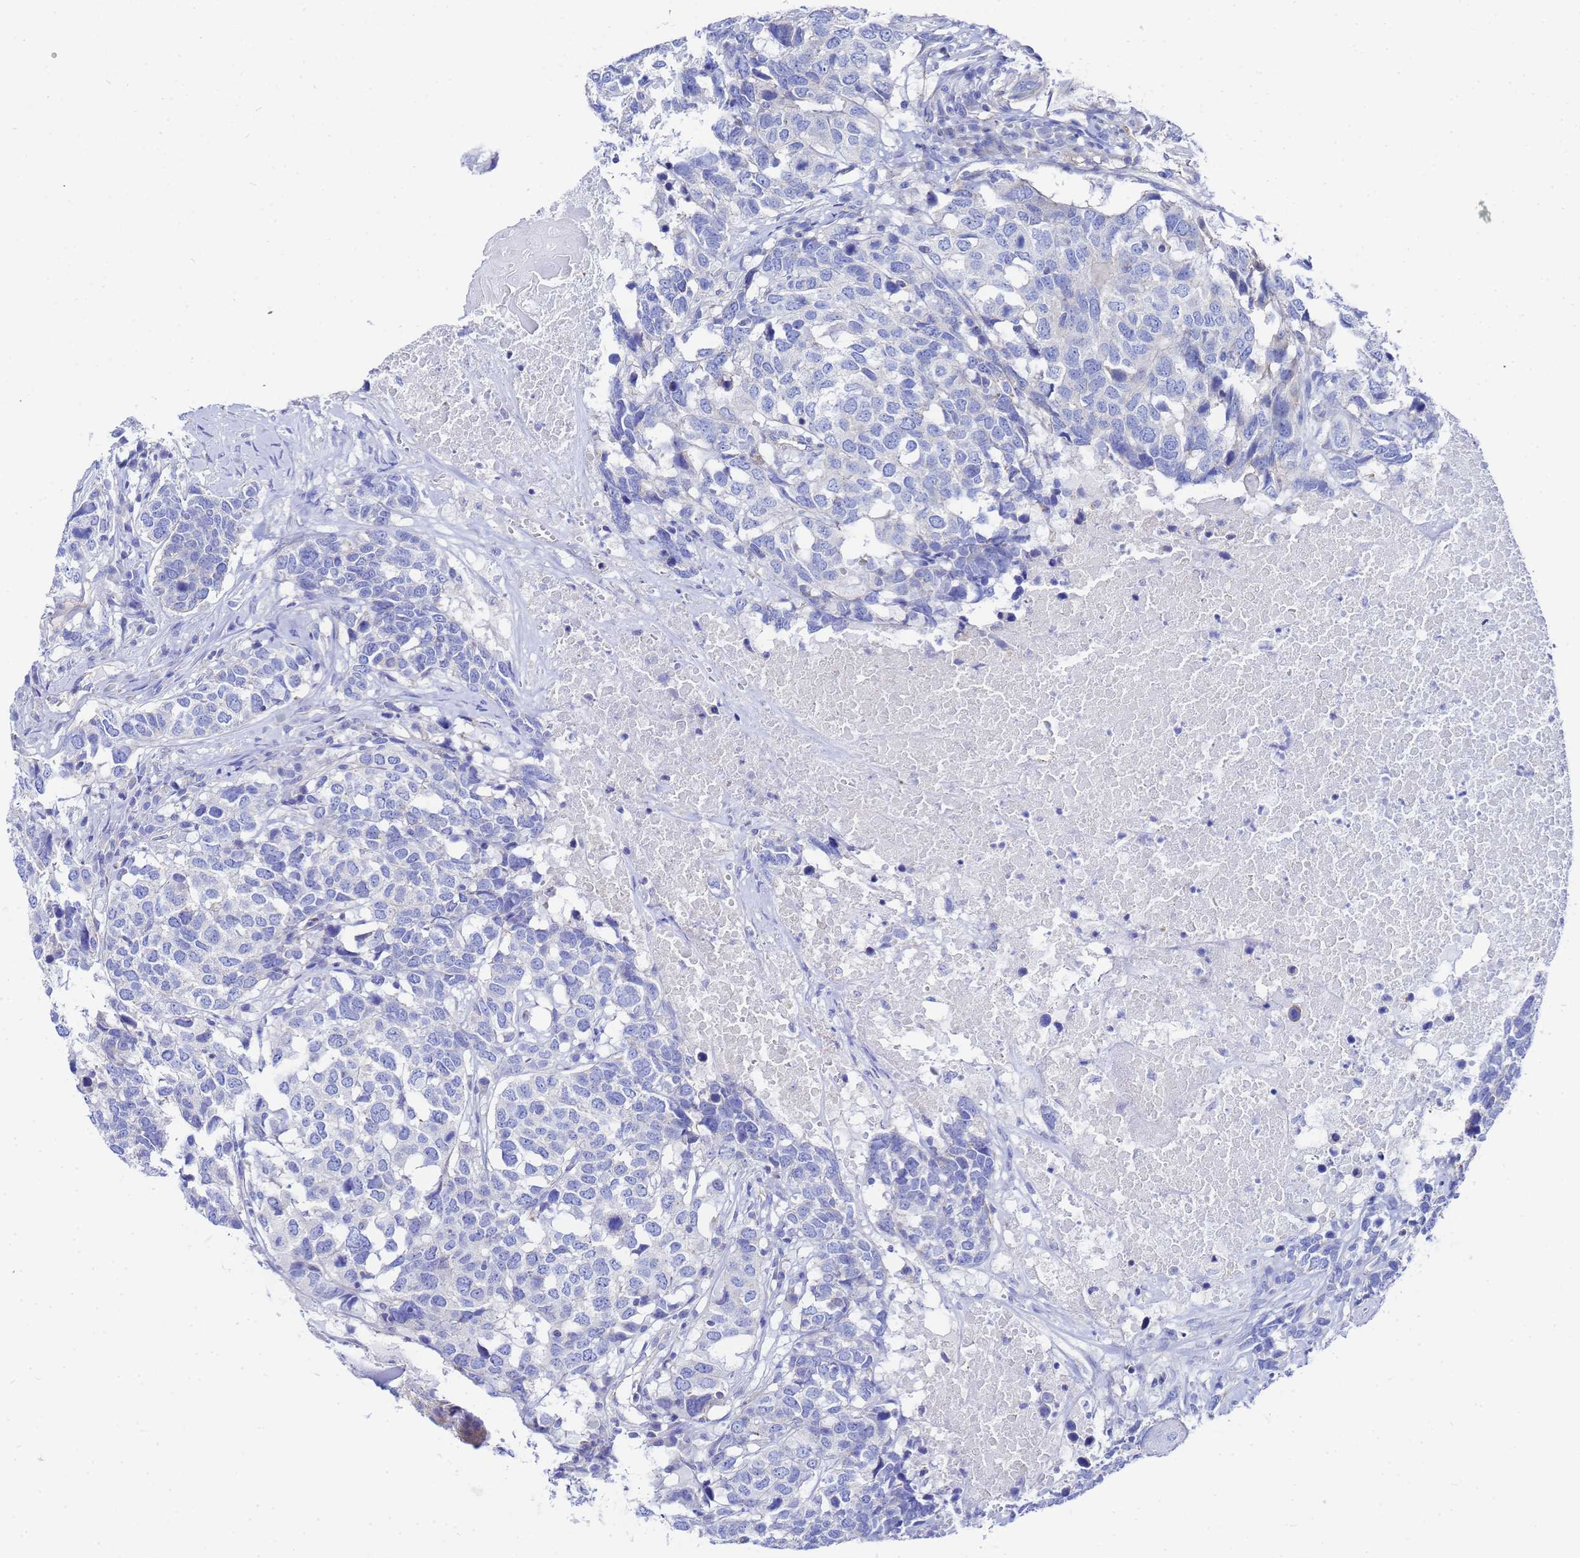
{"staining": {"intensity": "negative", "quantity": "none", "location": "none"}, "tissue": "head and neck cancer", "cell_type": "Tumor cells", "image_type": "cancer", "snomed": [{"axis": "morphology", "description": "Squamous cell carcinoma, NOS"}, {"axis": "topography", "description": "Head-Neck"}], "caption": "Immunohistochemical staining of head and neck squamous cell carcinoma demonstrates no significant staining in tumor cells.", "gene": "RAB39B", "patient": {"sex": "male", "age": 66}}